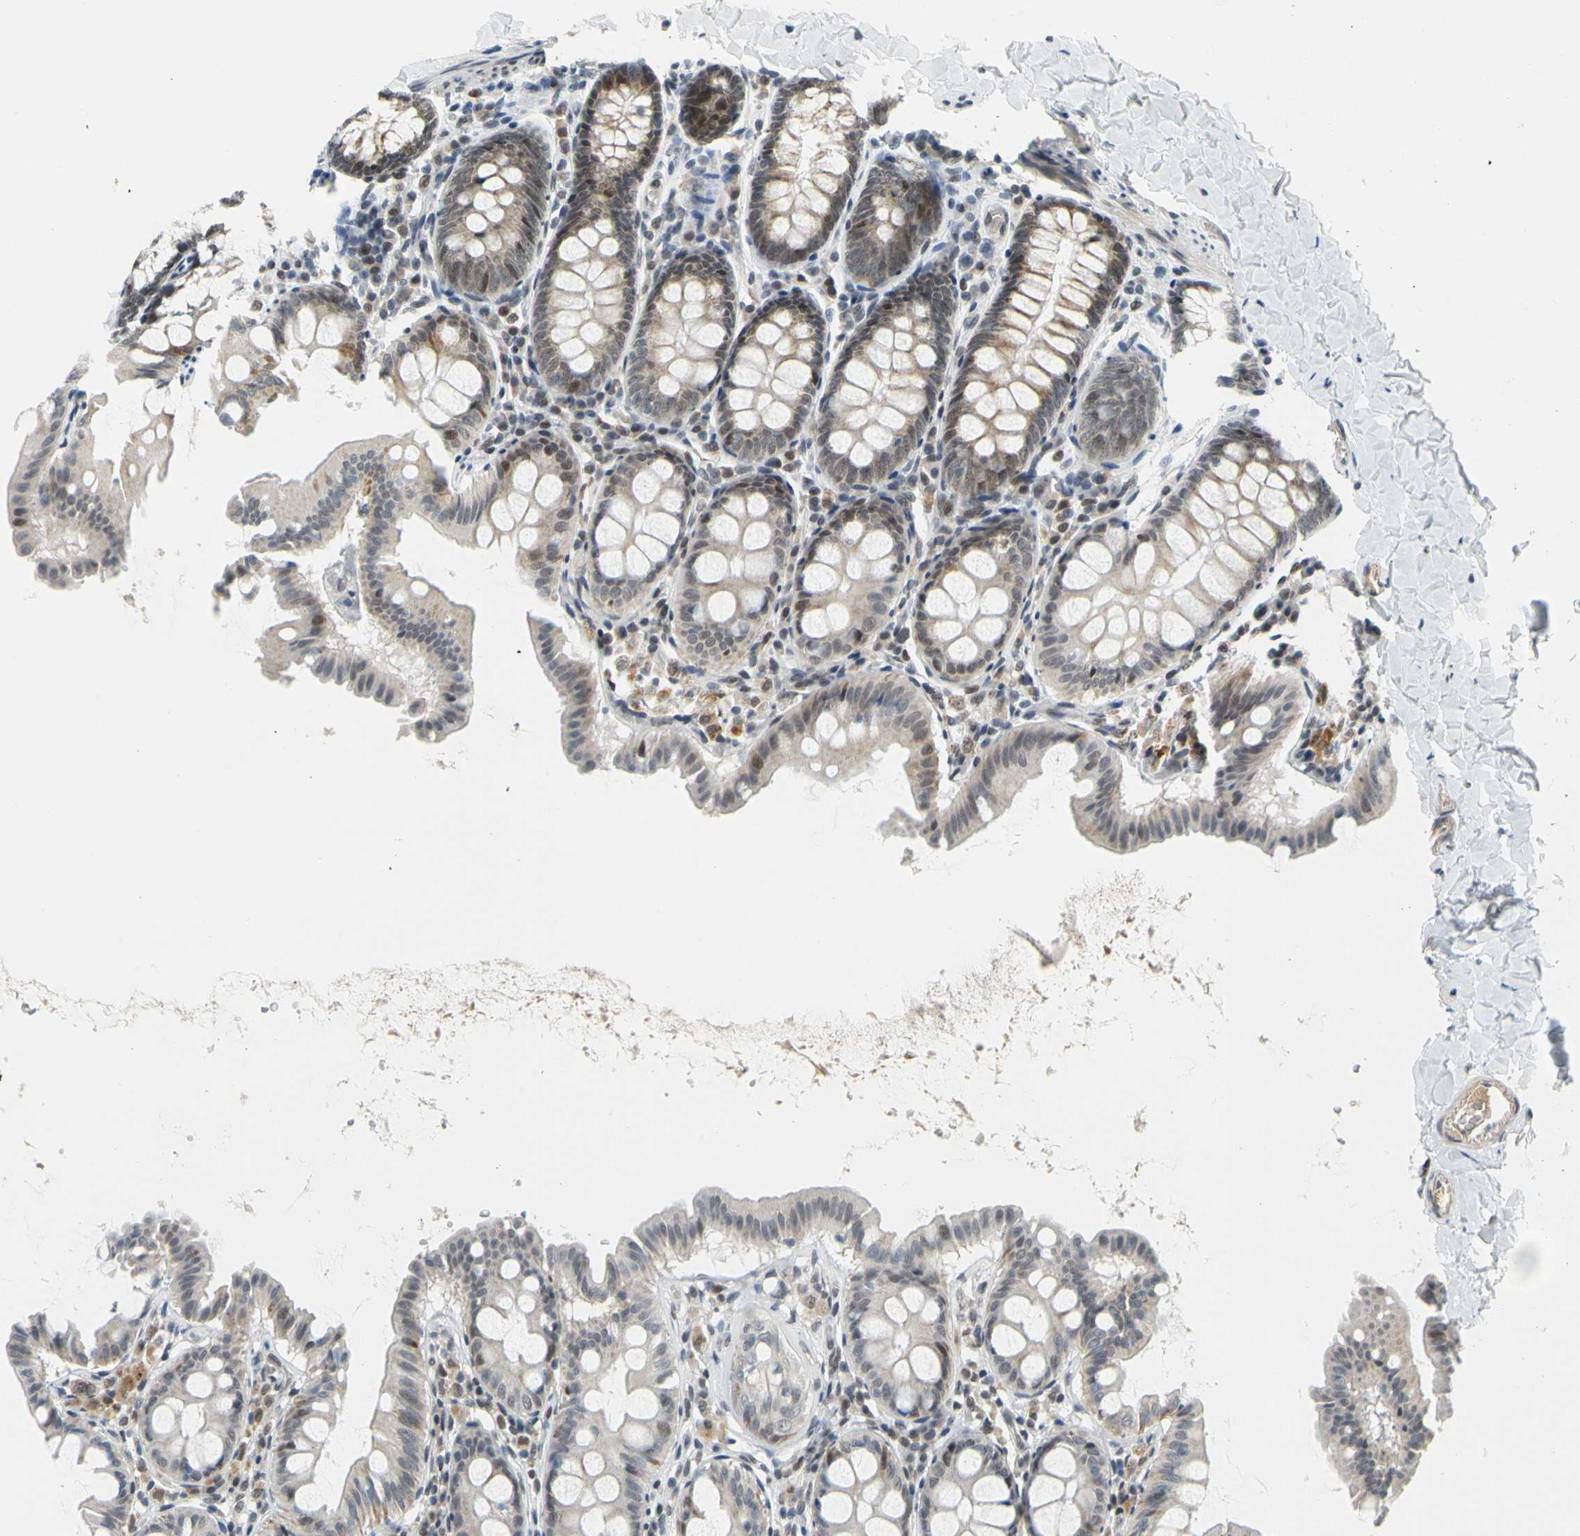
{"staining": {"intensity": "negative", "quantity": "none", "location": "none"}, "tissue": "colon", "cell_type": "Endothelial cells", "image_type": "normal", "snomed": [{"axis": "morphology", "description": "Normal tissue, NOS"}, {"axis": "topography", "description": "Colon"}], "caption": "This is a histopathology image of immunohistochemistry staining of normal colon, which shows no staining in endothelial cells. Nuclei are stained in blue.", "gene": "POGZ", "patient": {"sex": "female", "age": 61}}